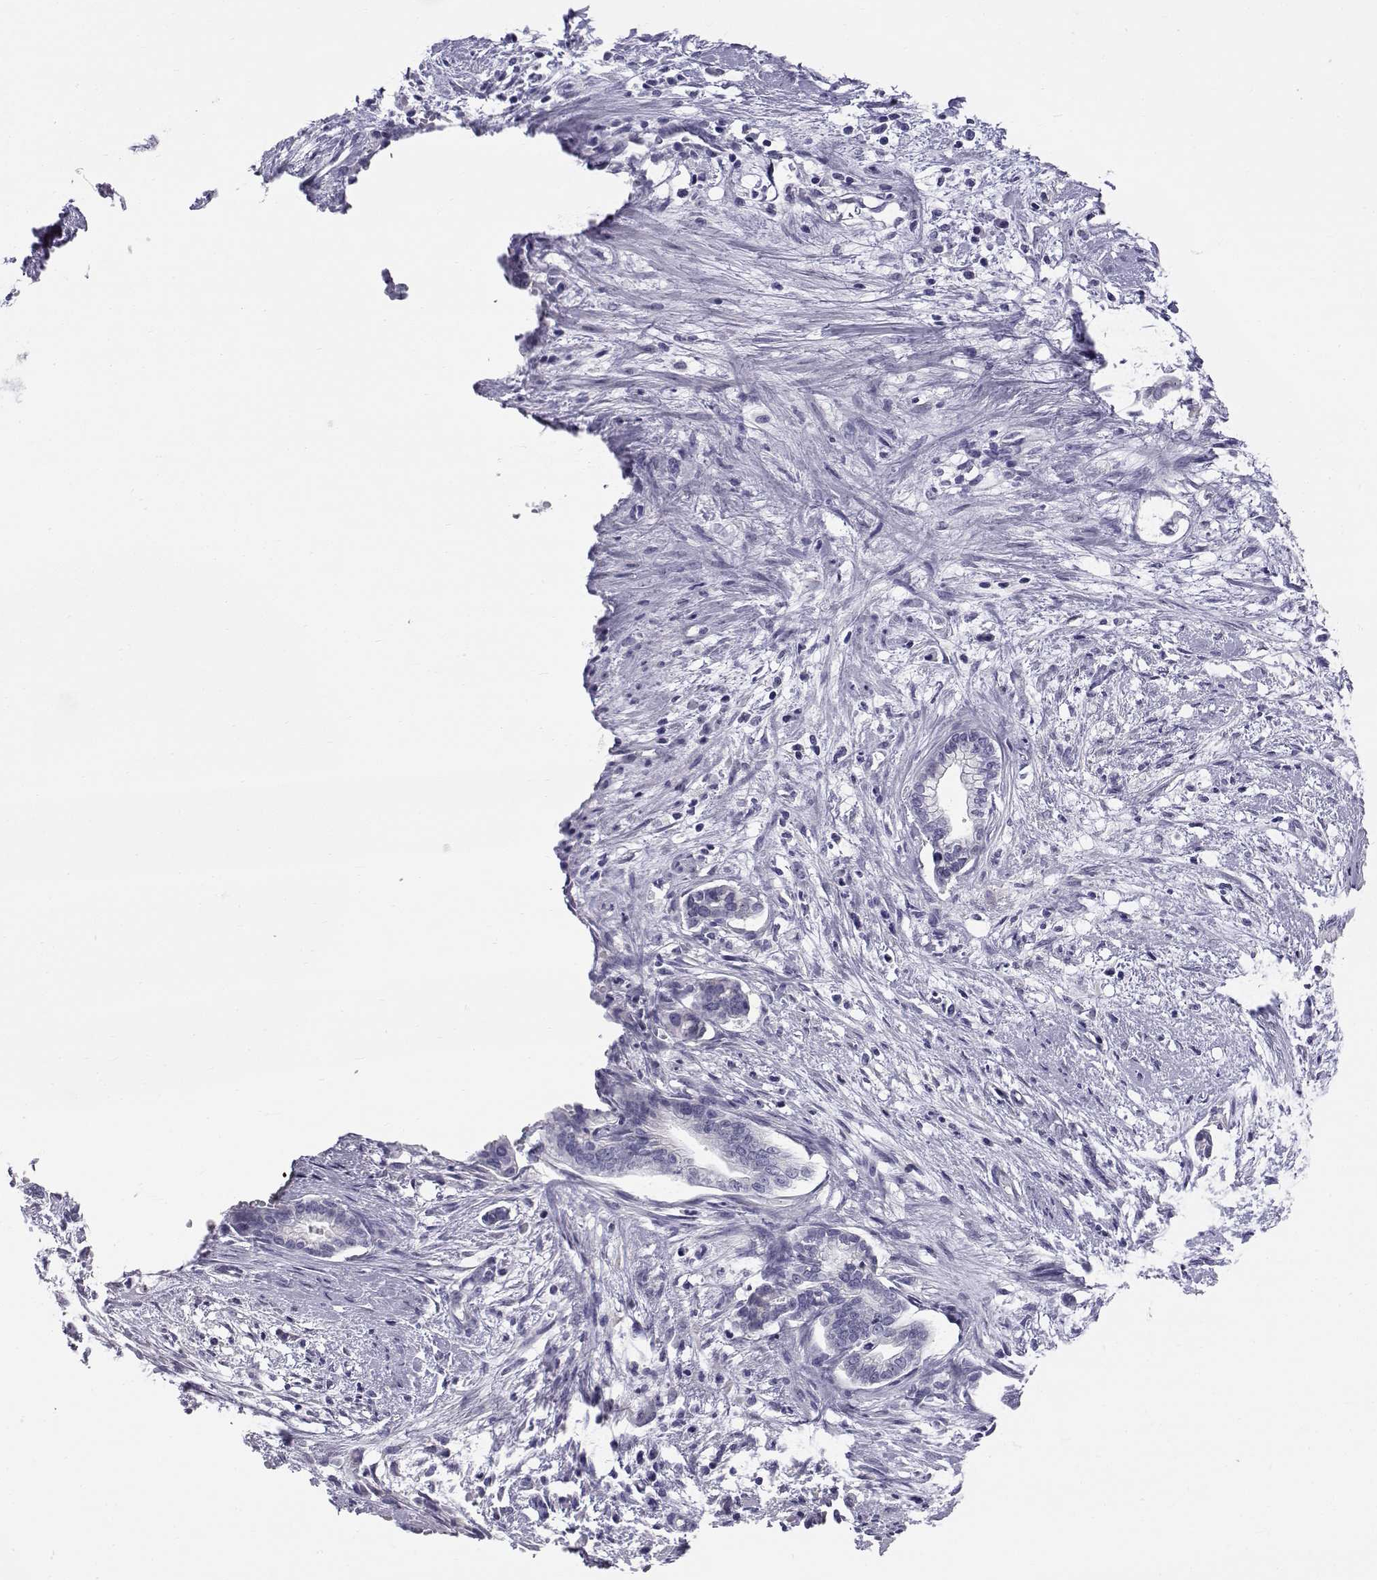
{"staining": {"intensity": "negative", "quantity": "none", "location": "none"}, "tissue": "cervical cancer", "cell_type": "Tumor cells", "image_type": "cancer", "snomed": [{"axis": "morphology", "description": "Adenocarcinoma, NOS"}, {"axis": "topography", "description": "Cervix"}], "caption": "High magnification brightfield microscopy of cervical cancer stained with DAB (3,3'-diaminobenzidine) (brown) and counterstained with hematoxylin (blue): tumor cells show no significant positivity.", "gene": "RNASE12", "patient": {"sex": "female", "age": 62}}